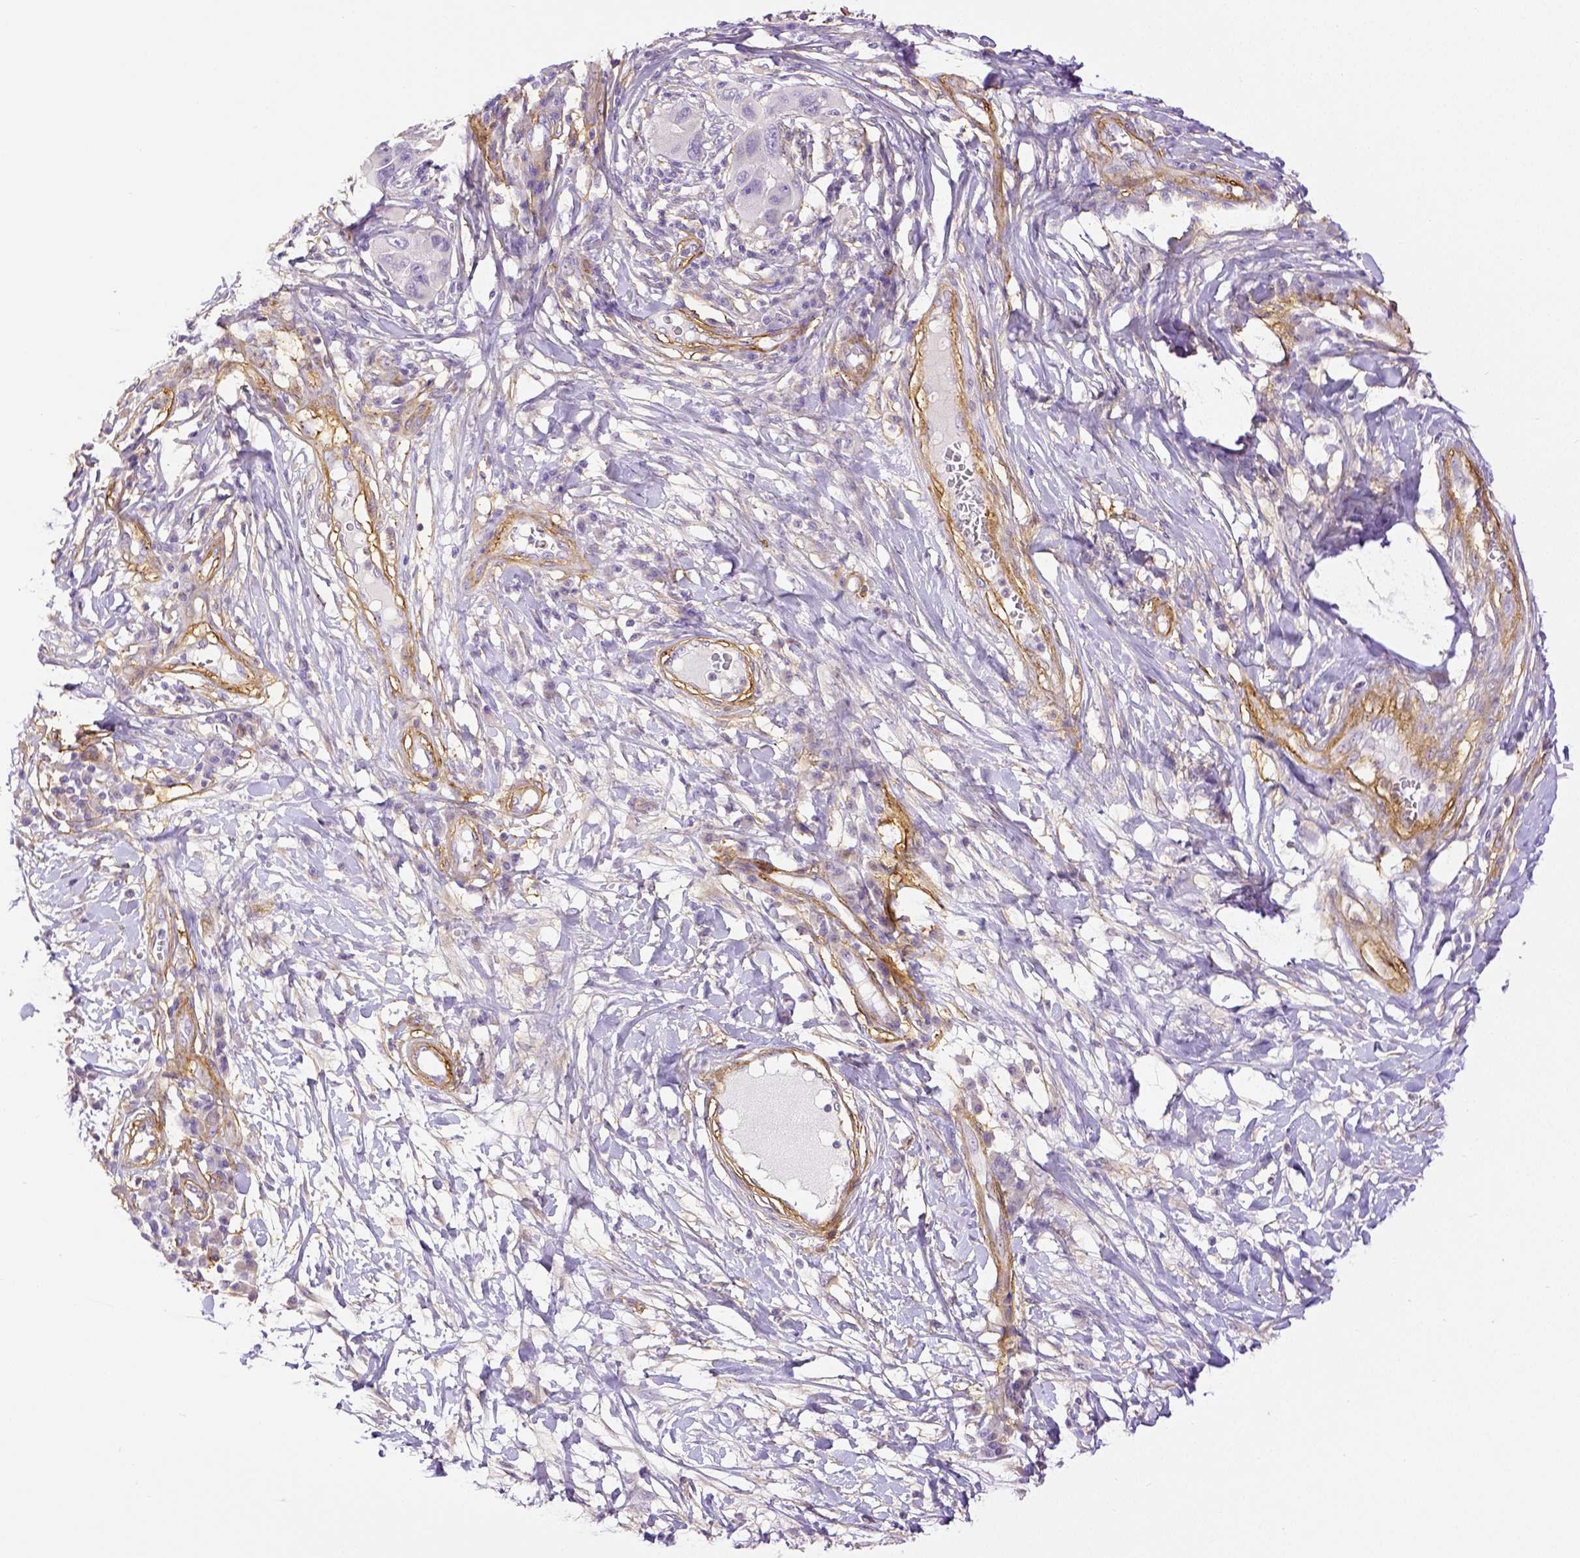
{"staining": {"intensity": "negative", "quantity": "none", "location": "none"}, "tissue": "melanoma", "cell_type": "Tumor cells", "image_type": "cancer", "snomed": [{"axis": "morphology", "description": "Malignant melanoma, NOS"}, {"axis": "topography", "description": "Skin"}], "caption": "High magnification brightfield microscopy of malignant melanoma stained with DAB (brown) and counterstained with hematoxylin (blue): tumor cells show no significant expression. (Stains: DAB (3,3'-diaminobenzidine) IHC with hematoxylin counter stain, Microscopy: brightfield microscopy at high magnification).", "gene": "THY1", "patient": {"sex": "male", "age": 53}}